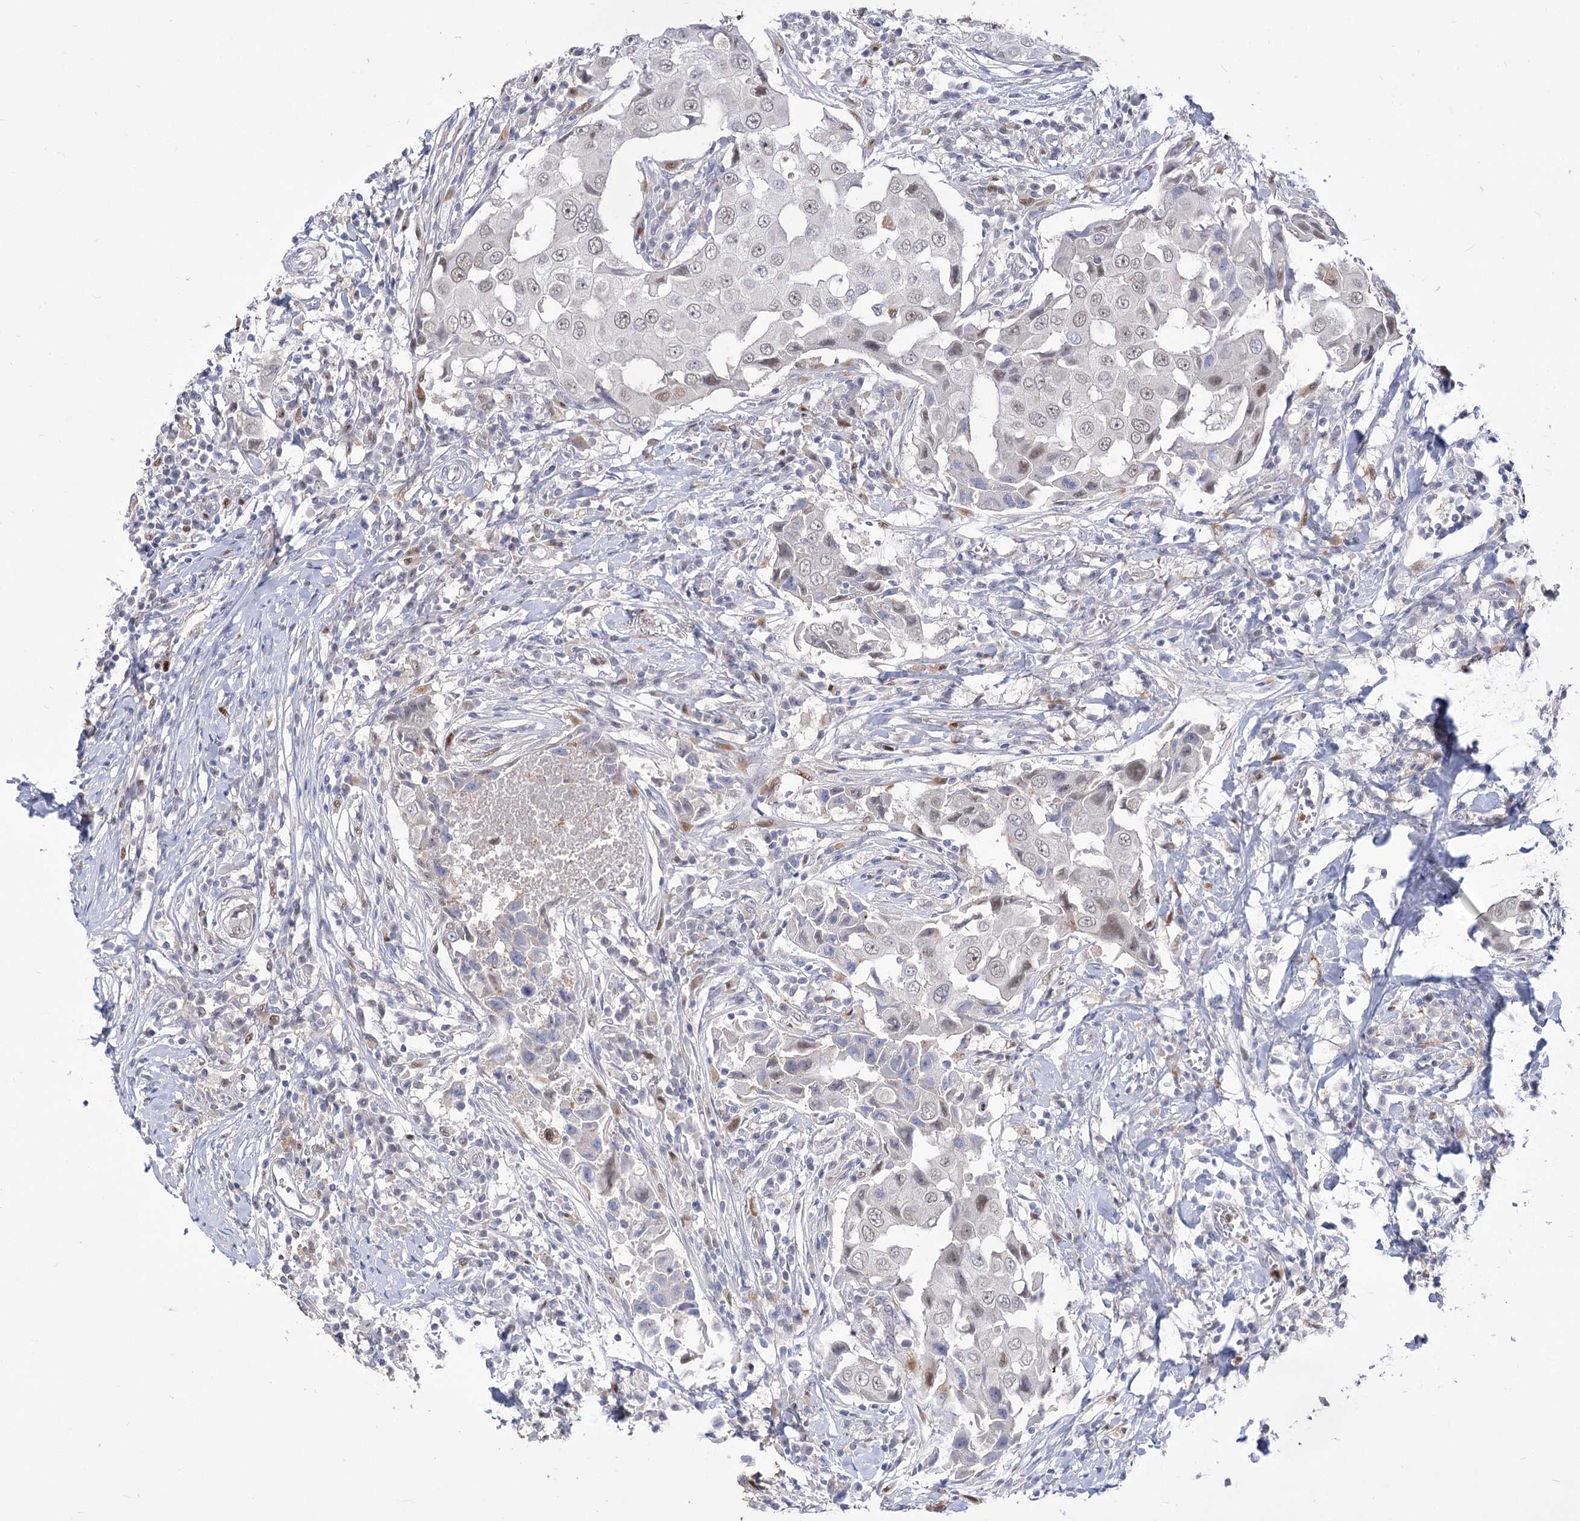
{"staining": {"intensity": "weak", "quantity": "<25%", "location": "nuclear"}, "tissue": "breast cancer", "cell_type": "Tumor cells", "image_type": "cancer", "snomed": [{"axis": "morphology", "description": "Duct carcinoma"}, {"axis": "topography", "description": "Breast"}], "caption": "IHC micrograph of neoplastic tissue: breast cancer (infiltrating ductal carcinoma) stained with DAB reveals no significant protein staining in tumor cells.", "gene": "SIAE", "patient": {"sex": "female", "age": 27}}